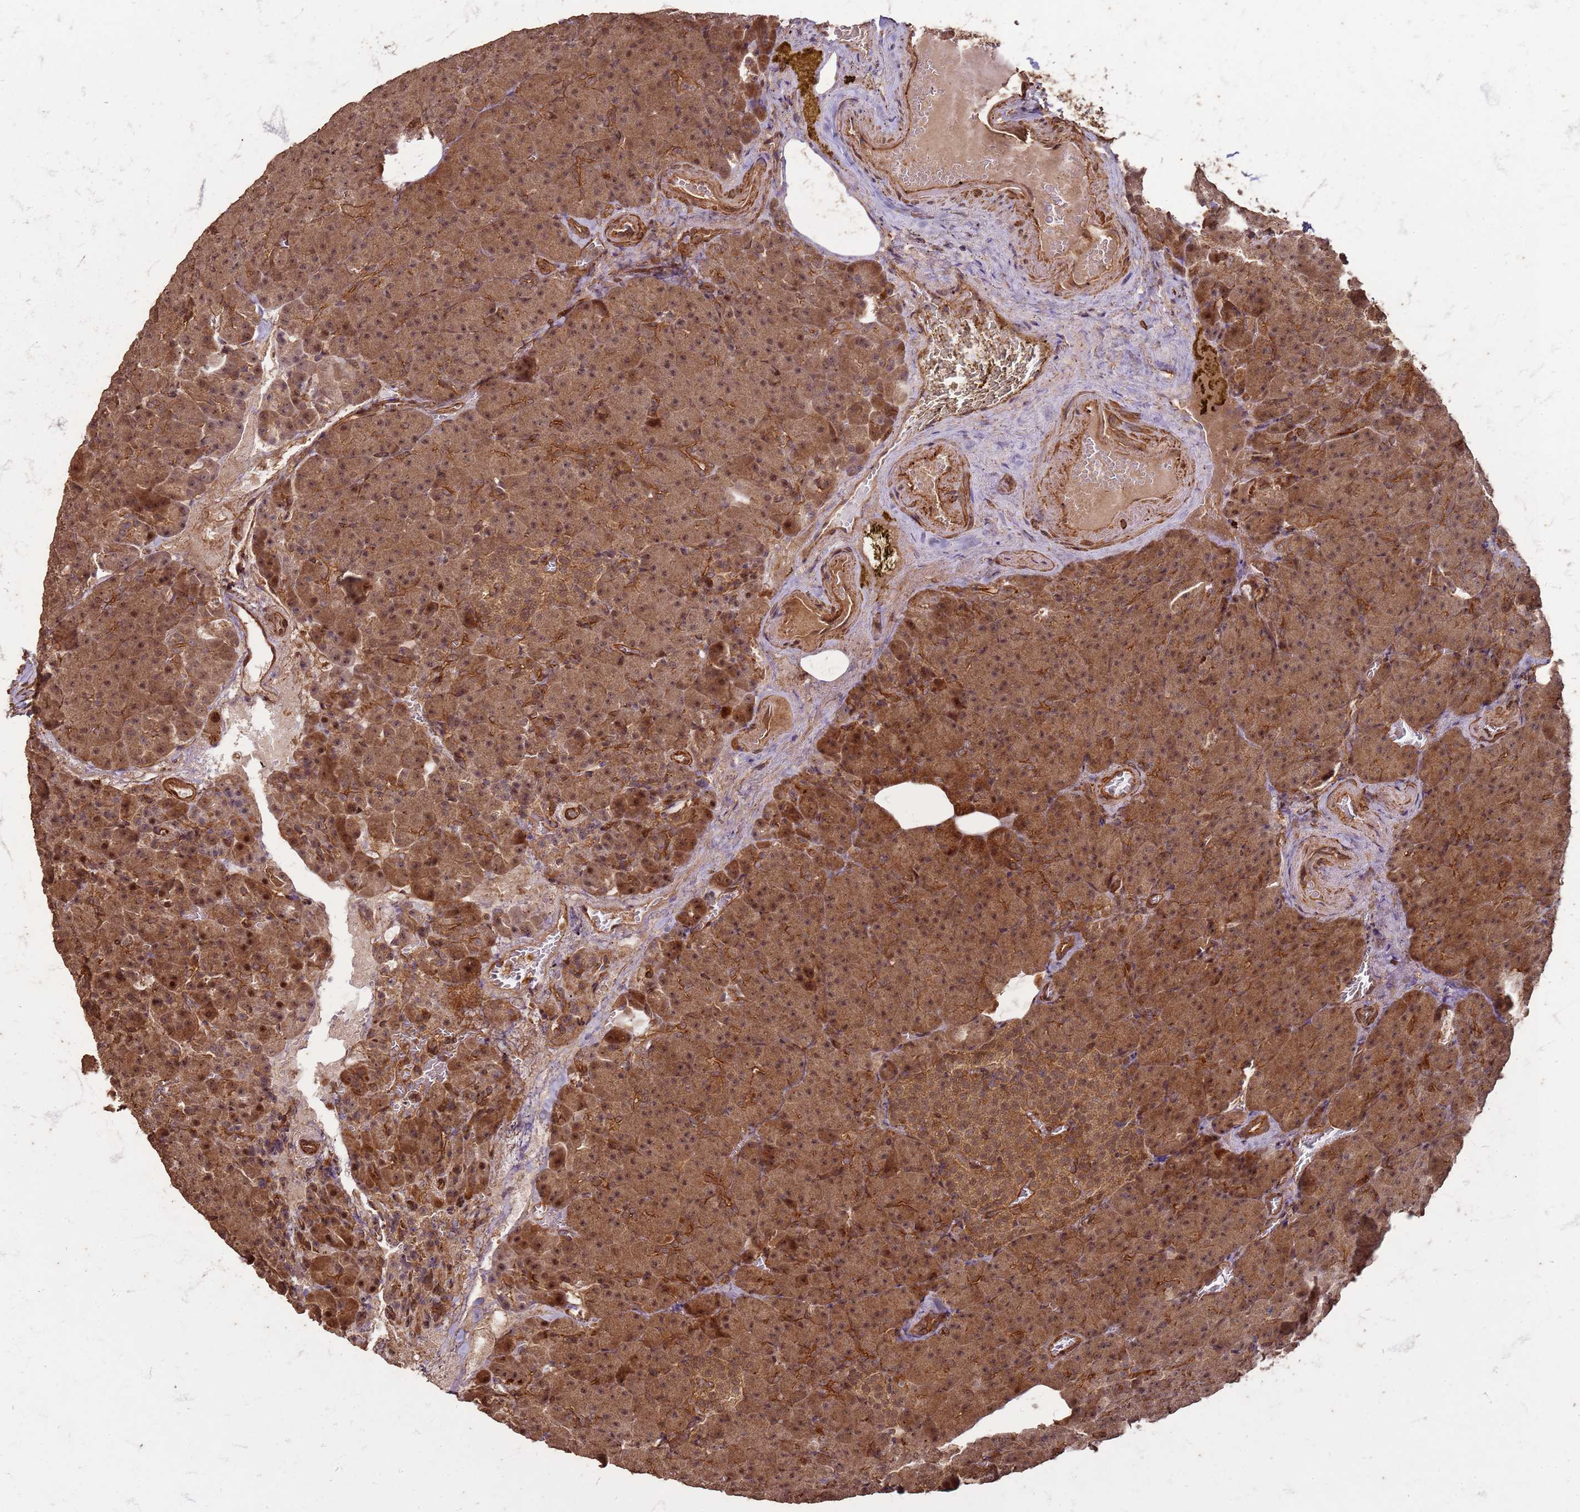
{"staining": {"intensity": "moderate", "quantity": ">75%", "location": "cytoplasmic/membranous,nuclear"}, "tissue": "pancreas", "cell_type": "Exocrine glandular cells", "image_type": "normal", "snomed": [{"axis": "morphology", "description": "Normal tissue, NOS"}, {"axis": "topography", "description": "Pancreas"}], "caption": "Brown immunohistochemical staining in benign human pancreas reveals moderate cytoplasmic/membranous,nuclear staining in about >75% of exocrine glandular cells.", "gene": "KIF26A", "patient": {"sex": "female", "age": 74}}